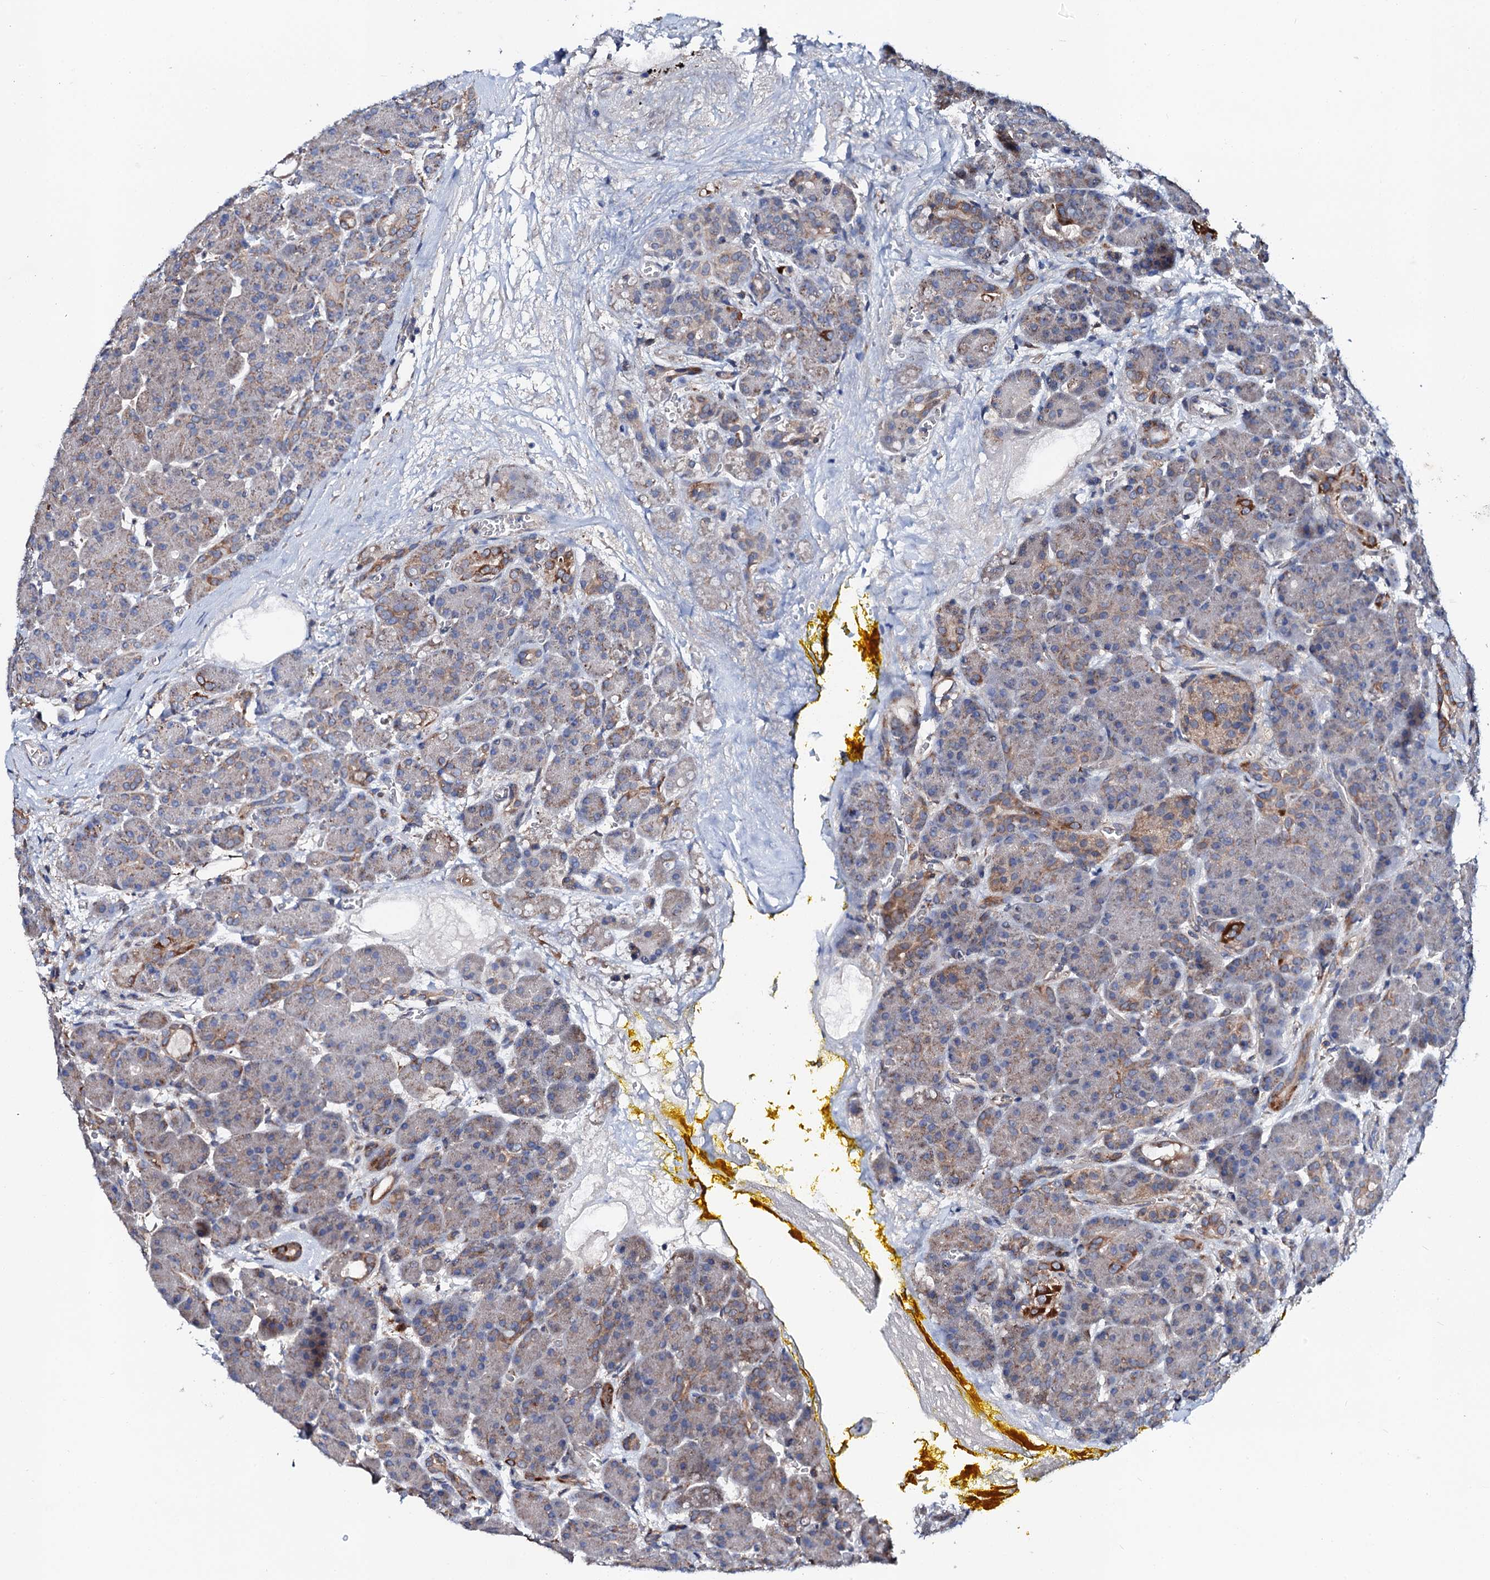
{"staining": {"intensity": "moderate", "quantity": "25%-75%", "location": "cytoplasmic/membranous"}, "tissue": "pancreas", "cell_type": "Exocrine glandular cells", "image_type": "normal", "snomed": [{"axis": "morphology", "description": "Normal tissue, NOS"}, {"axis": "topography", "description": "Pancreas"}], "caption": "A photomicrograph of pancreas stained for a protein demonstrates moderate cytoplasmic/membranous brown staining in exocrine glandular cells.", "gene": "UBE3C", "patient": {"sex": "male", "age": 63}}